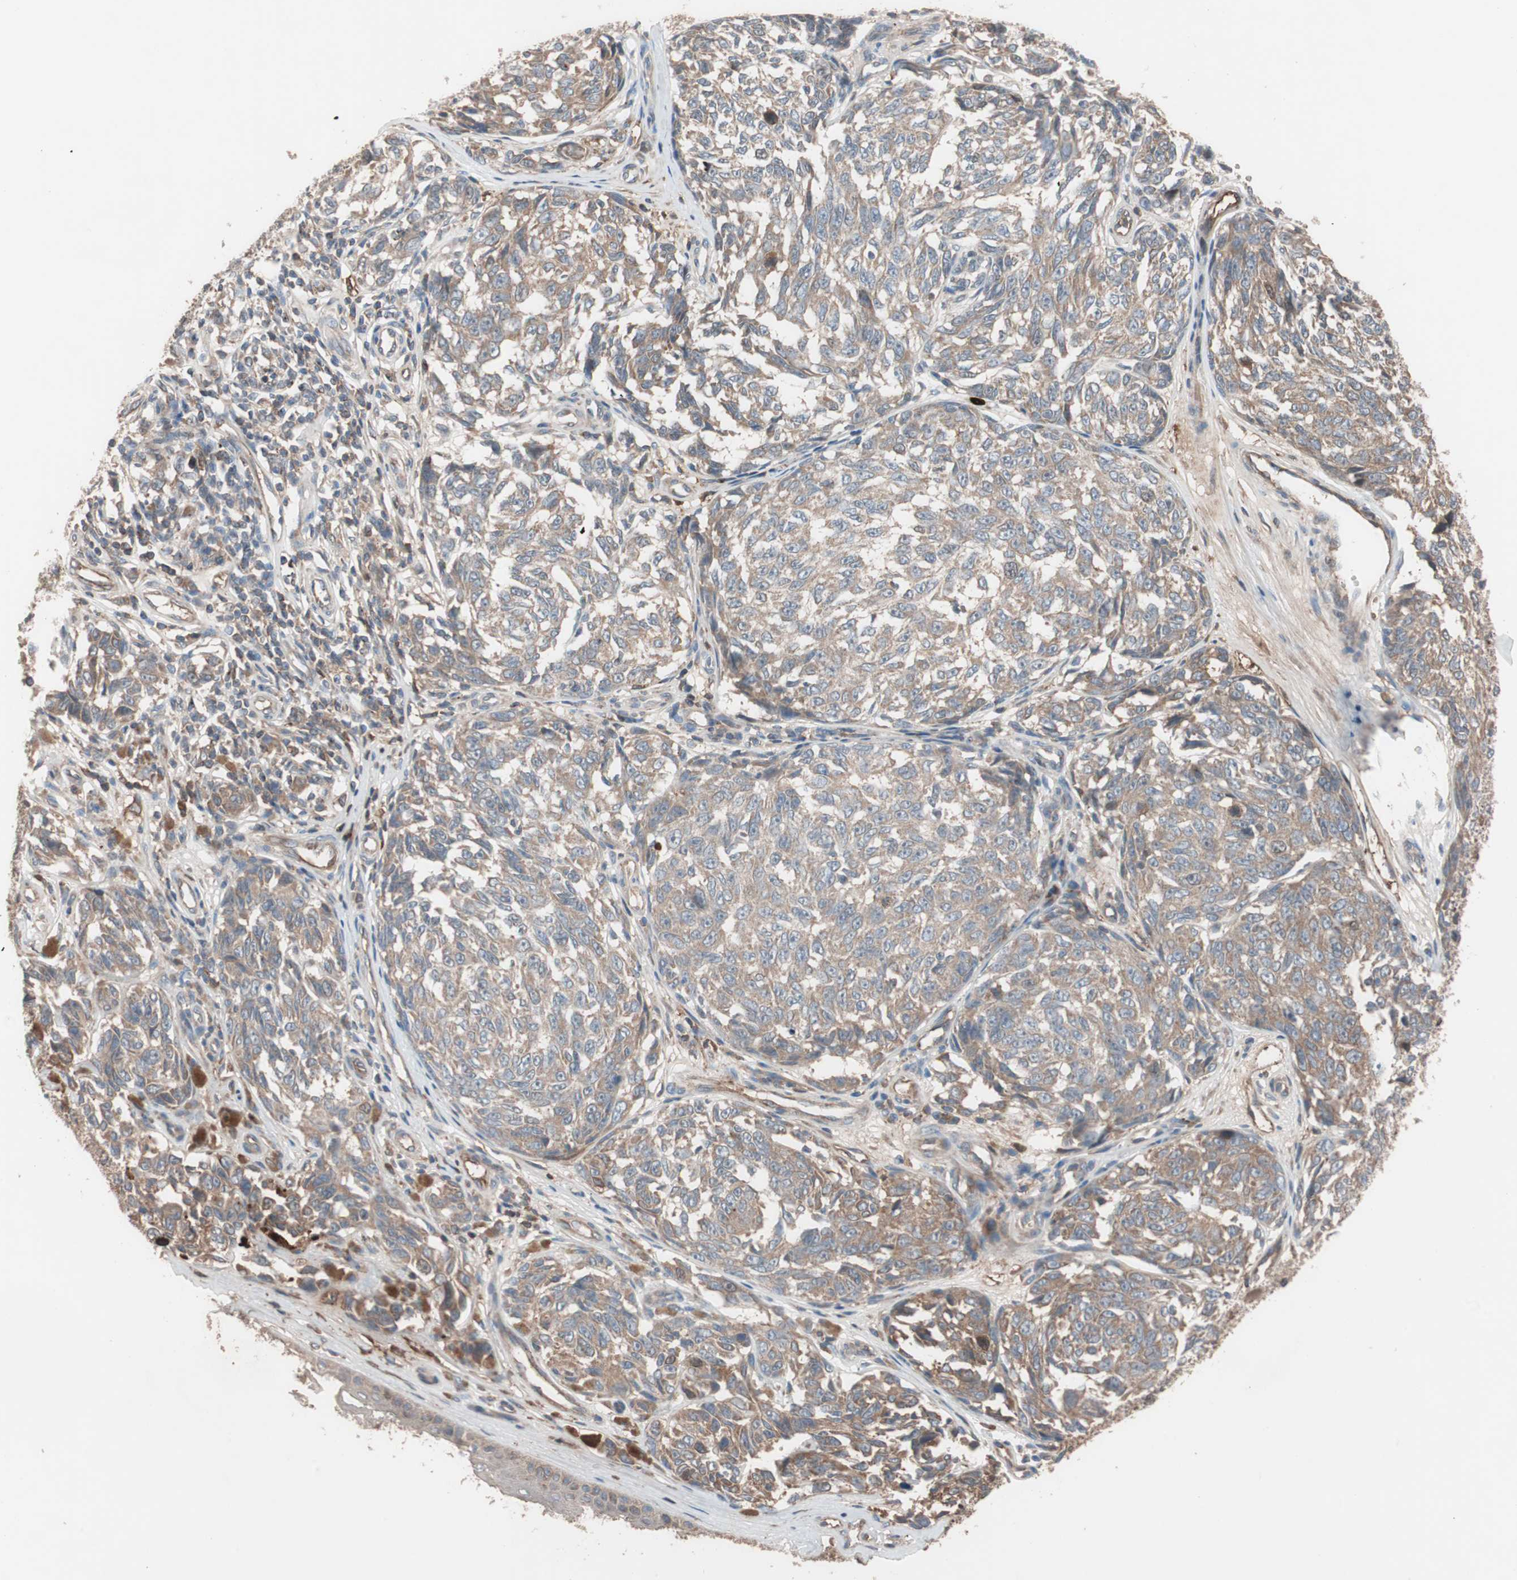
{"staining": {"intensity": "moderate", "quantity": ">75%", "location": "cytoplasmic/membranous"}, "tissue": "melanoma", "cell_type": "Tumor cells", "image_type": "cancer", "snomed": [{"axis": "morphology", "description": "Malignant melanoma, NOS"}, {"axis": "topography", "description": "Skin"}], "caption": "A medium amount of moderate cytoplasmic/membranous staining is seen in approximately >75% of tumor cells in malignant melanoma tissue.", "gene": "SDC4", "patient": {"sex": "female", "age": 64}}